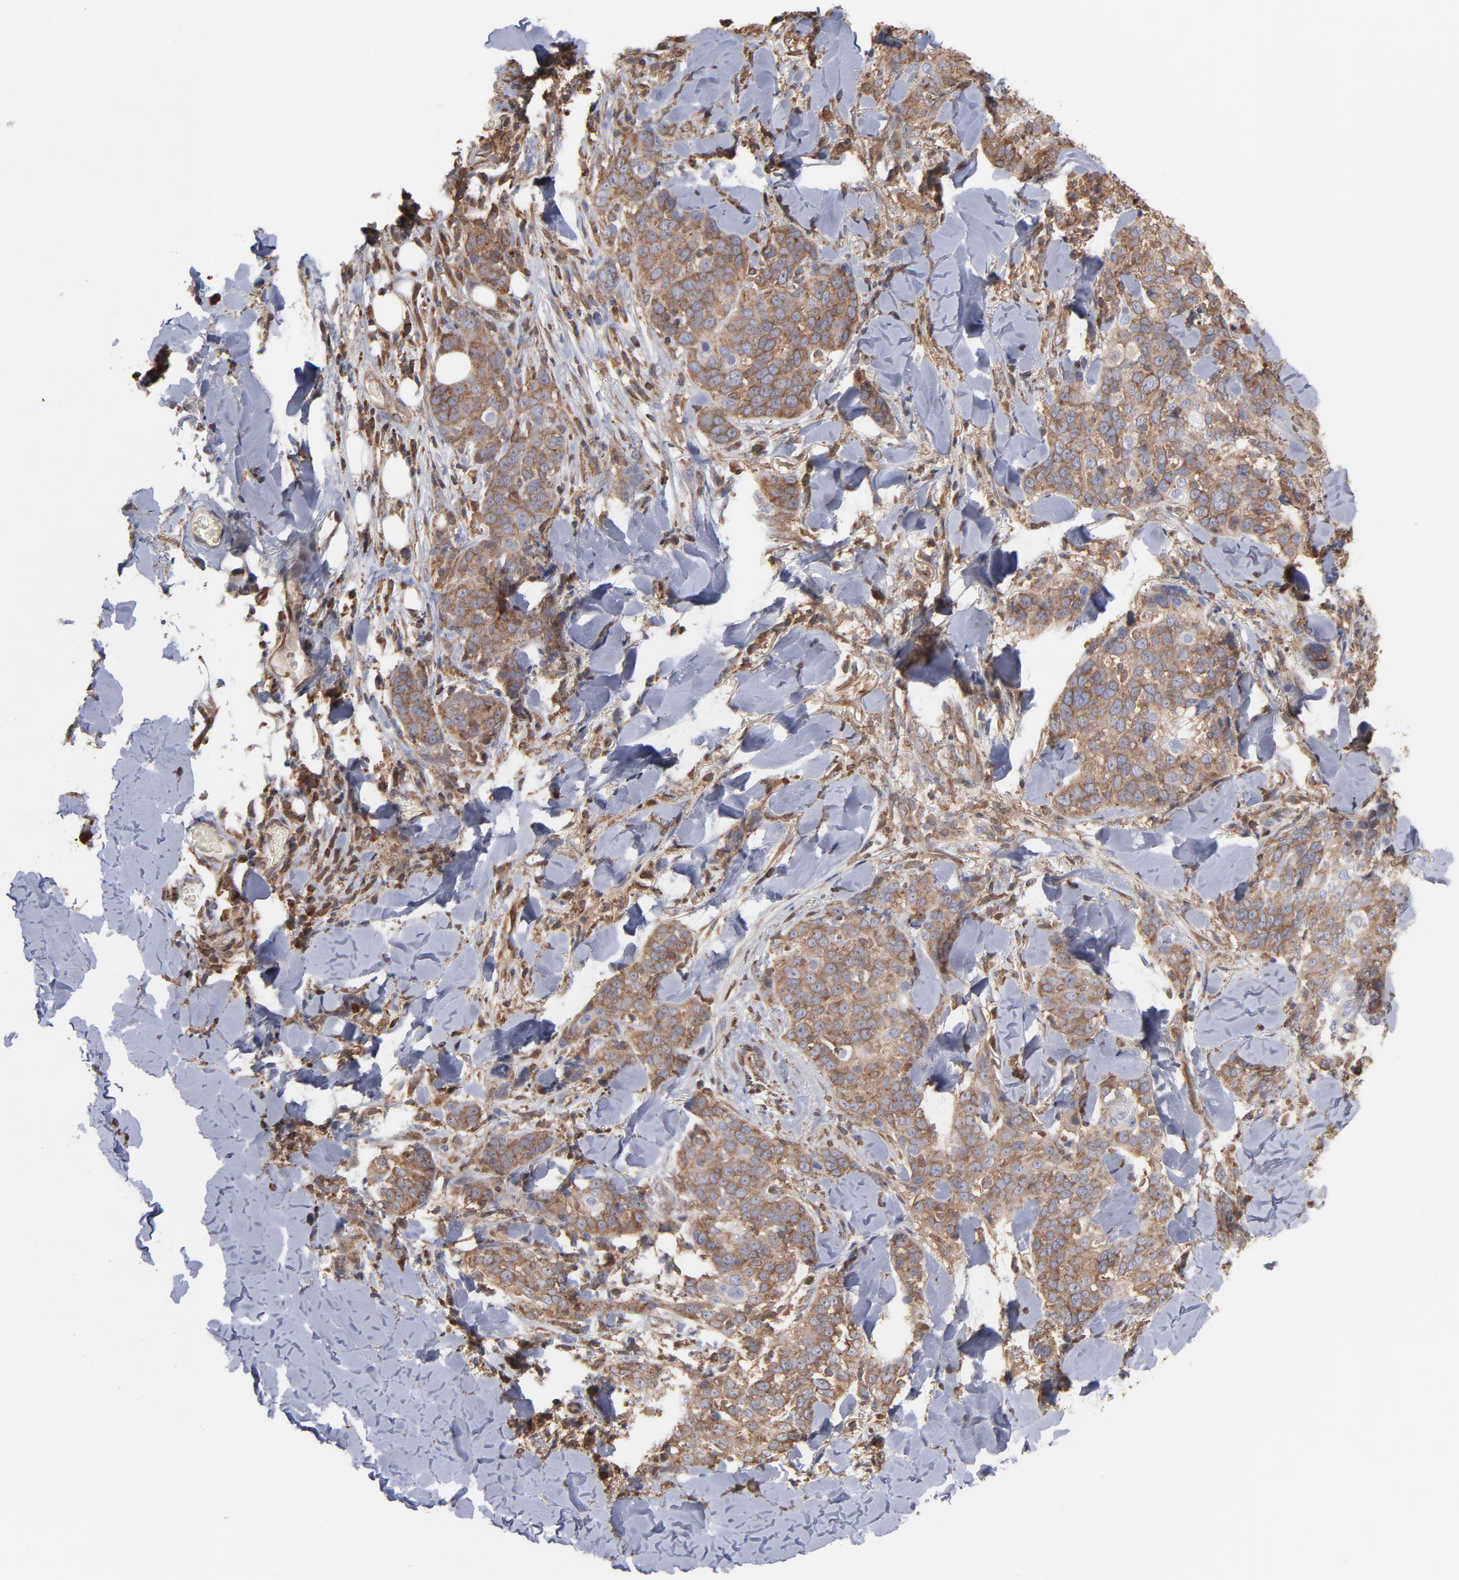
{"staining": {"intensity": "moderate", "quantity": ">75%", "location": "cytoplasmic/membranous"}, "tissue": "skin cancer", "cell_type": "Tumor cells", "image_type": "cancer", "snomed": [{"axis": "morphology", "description": "Normal tissue, NOS"}, {"axis": "morphology", "description": "Squamous cell carcinoma, NOS"}, {"axis": "topography", "description": "Skin"}], "caption": "IHC staining of skin cancer (squamous cell carcinoma), which exhibits medium levels of moderate cytoplasmic/membranous expression in about >75% of tumor cells indicating moderate cytoplasmic/membranous protein positivity. The staining was performed using DAB (3,3'-diaminobenzidine) (brown) for protein detection and nuclei were counterstained in hematoxylin (blue).", "gene": "MAPRE1", "patient": {"sex": "female", "age": 83}}